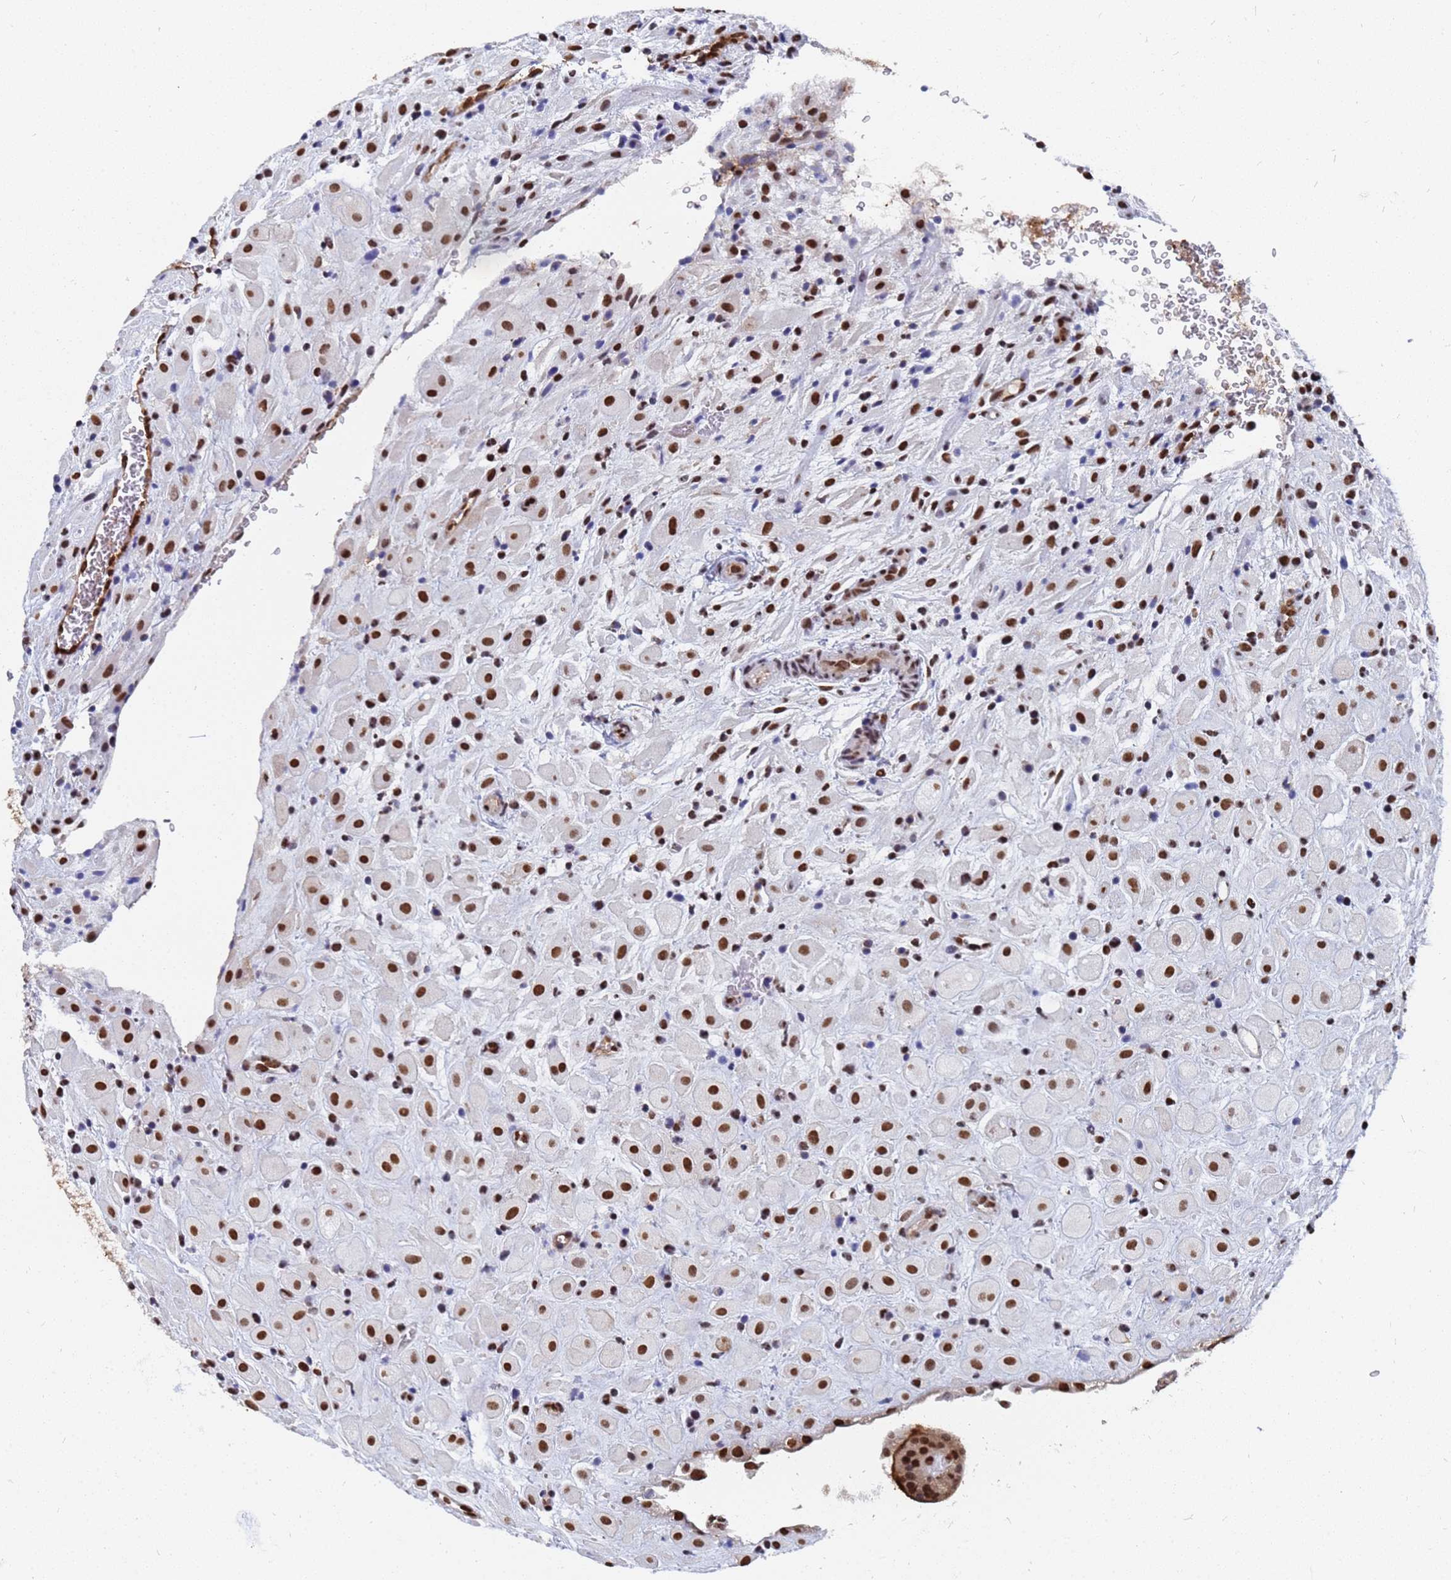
{"staining": {"intensity": "strong", "quantity": ">75%", "location": "nuclear"}, "tissue": "placenta", "cell_type": "Decidual cells", "image_type": "normal", "snomed": [{"axis": "morphology", "description": "Normal tissue, NOS"}, {"axis": "topography", "description": "Placenta"}], "caption": "Unremarkable placenta was stained to show a protein in brown. There is high levels of strong nuclear expression in about >75% of decidual cells. The protein is stained brown, and the nuclei are stained in blue (DAB (3,3'-diaminobenzidine) IHC with brightfield microscopy, high magnification).", "gene": "RAVER2", "patient": {"sex": "female", "age": 35}}